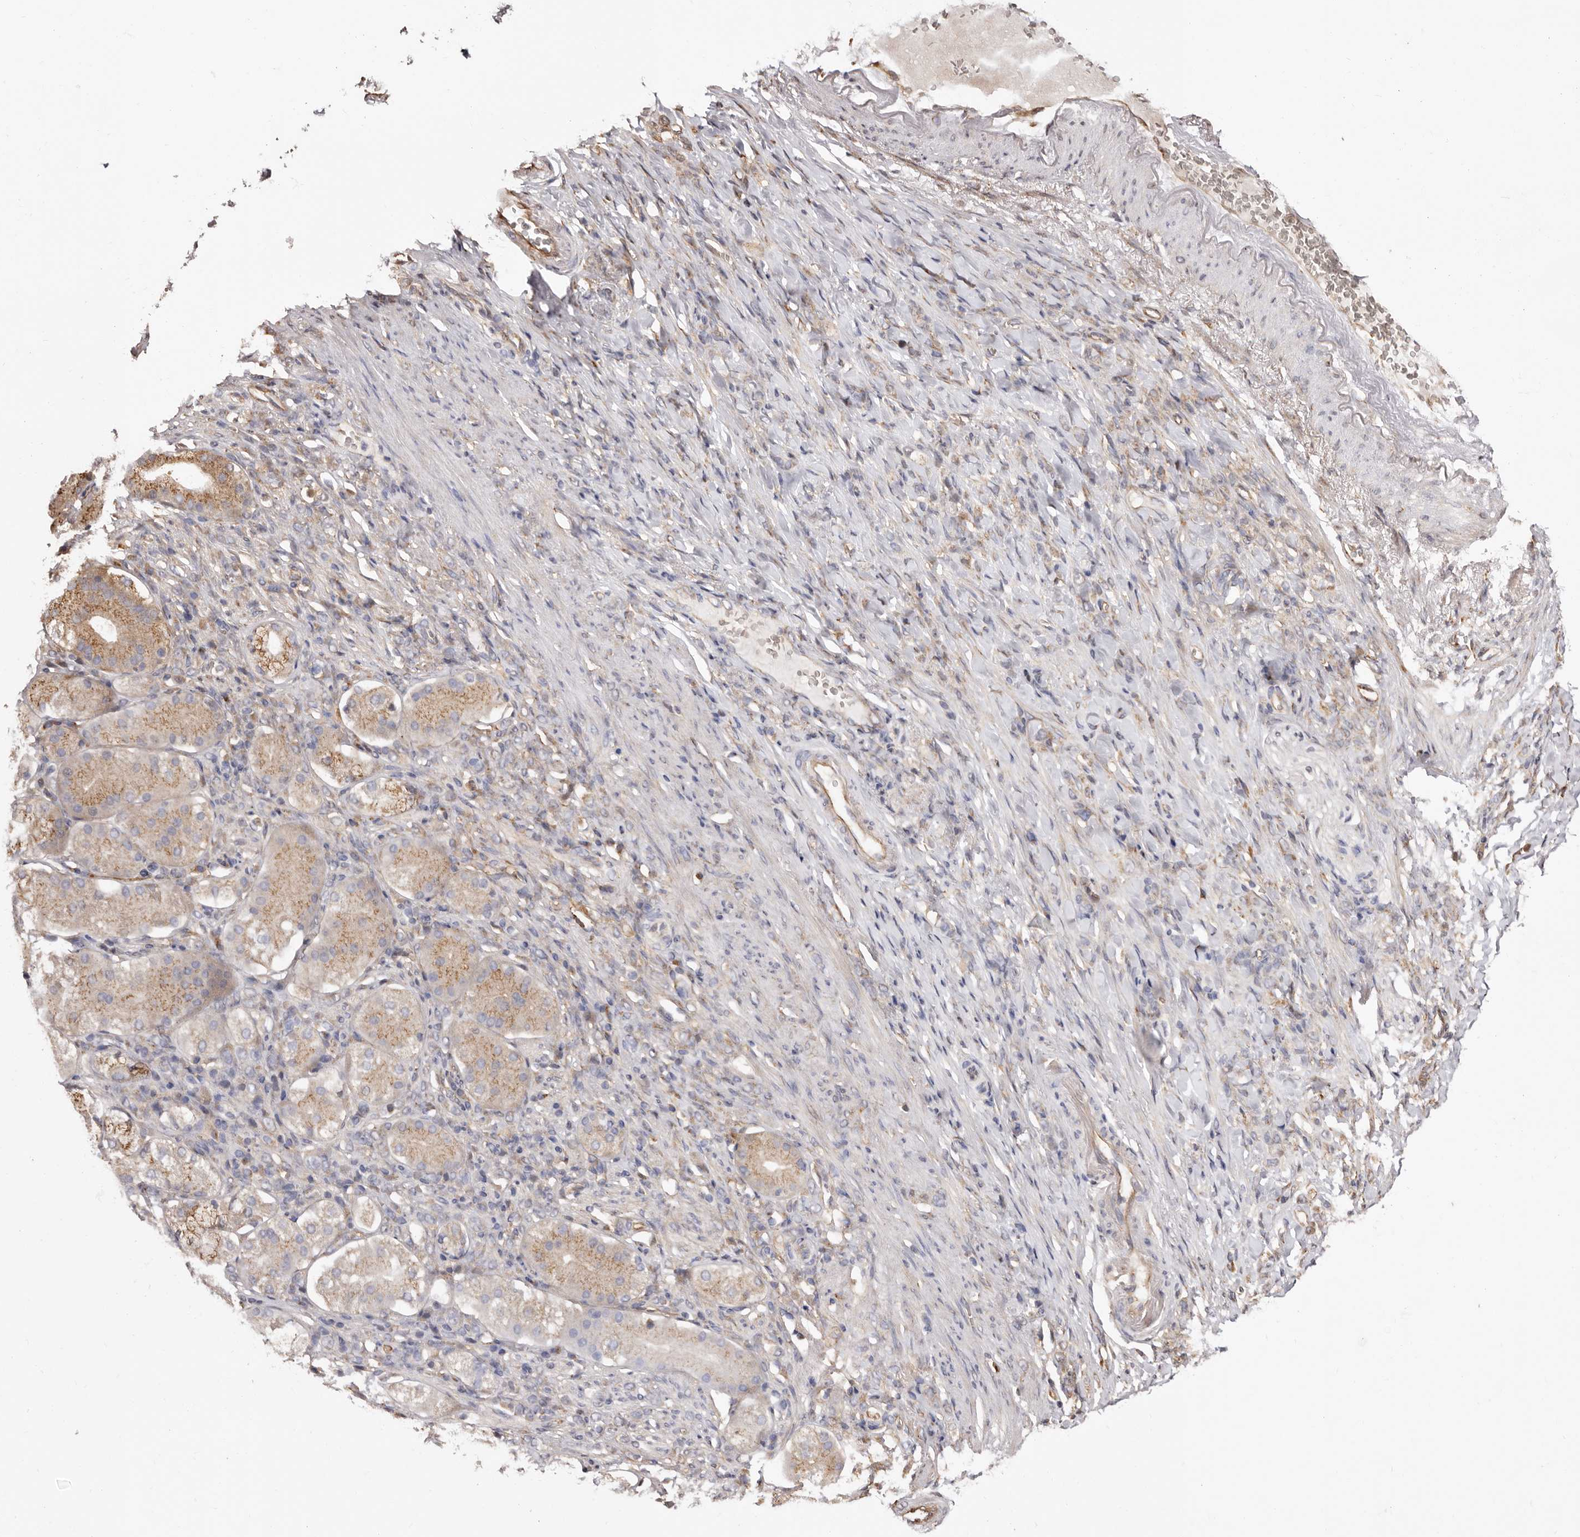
{"staining": {"intensity": "moderate", "quantity": "25%-75%", "location": "cytoplasmic/membranous"}, "tissue": "stomach cancer", "cell_type": "Tumor cells", "image_type": "cancer", "snomed": [{"axis": "morphology", "description": "Normal tissue, NOS"}, {"axis": "morphology", "description": "Adenocarcinoma, NOS"}, {"axis": "topography", "description": "Stomach"}], "caption": "Stomach cancer stained for a protein (brown) shows moderate cytoplasmic/membranous positive positivity in about 25%-75% of tumor cells.", "gene": "GPR27", "patient": {"sex": "male", "age": 82}}